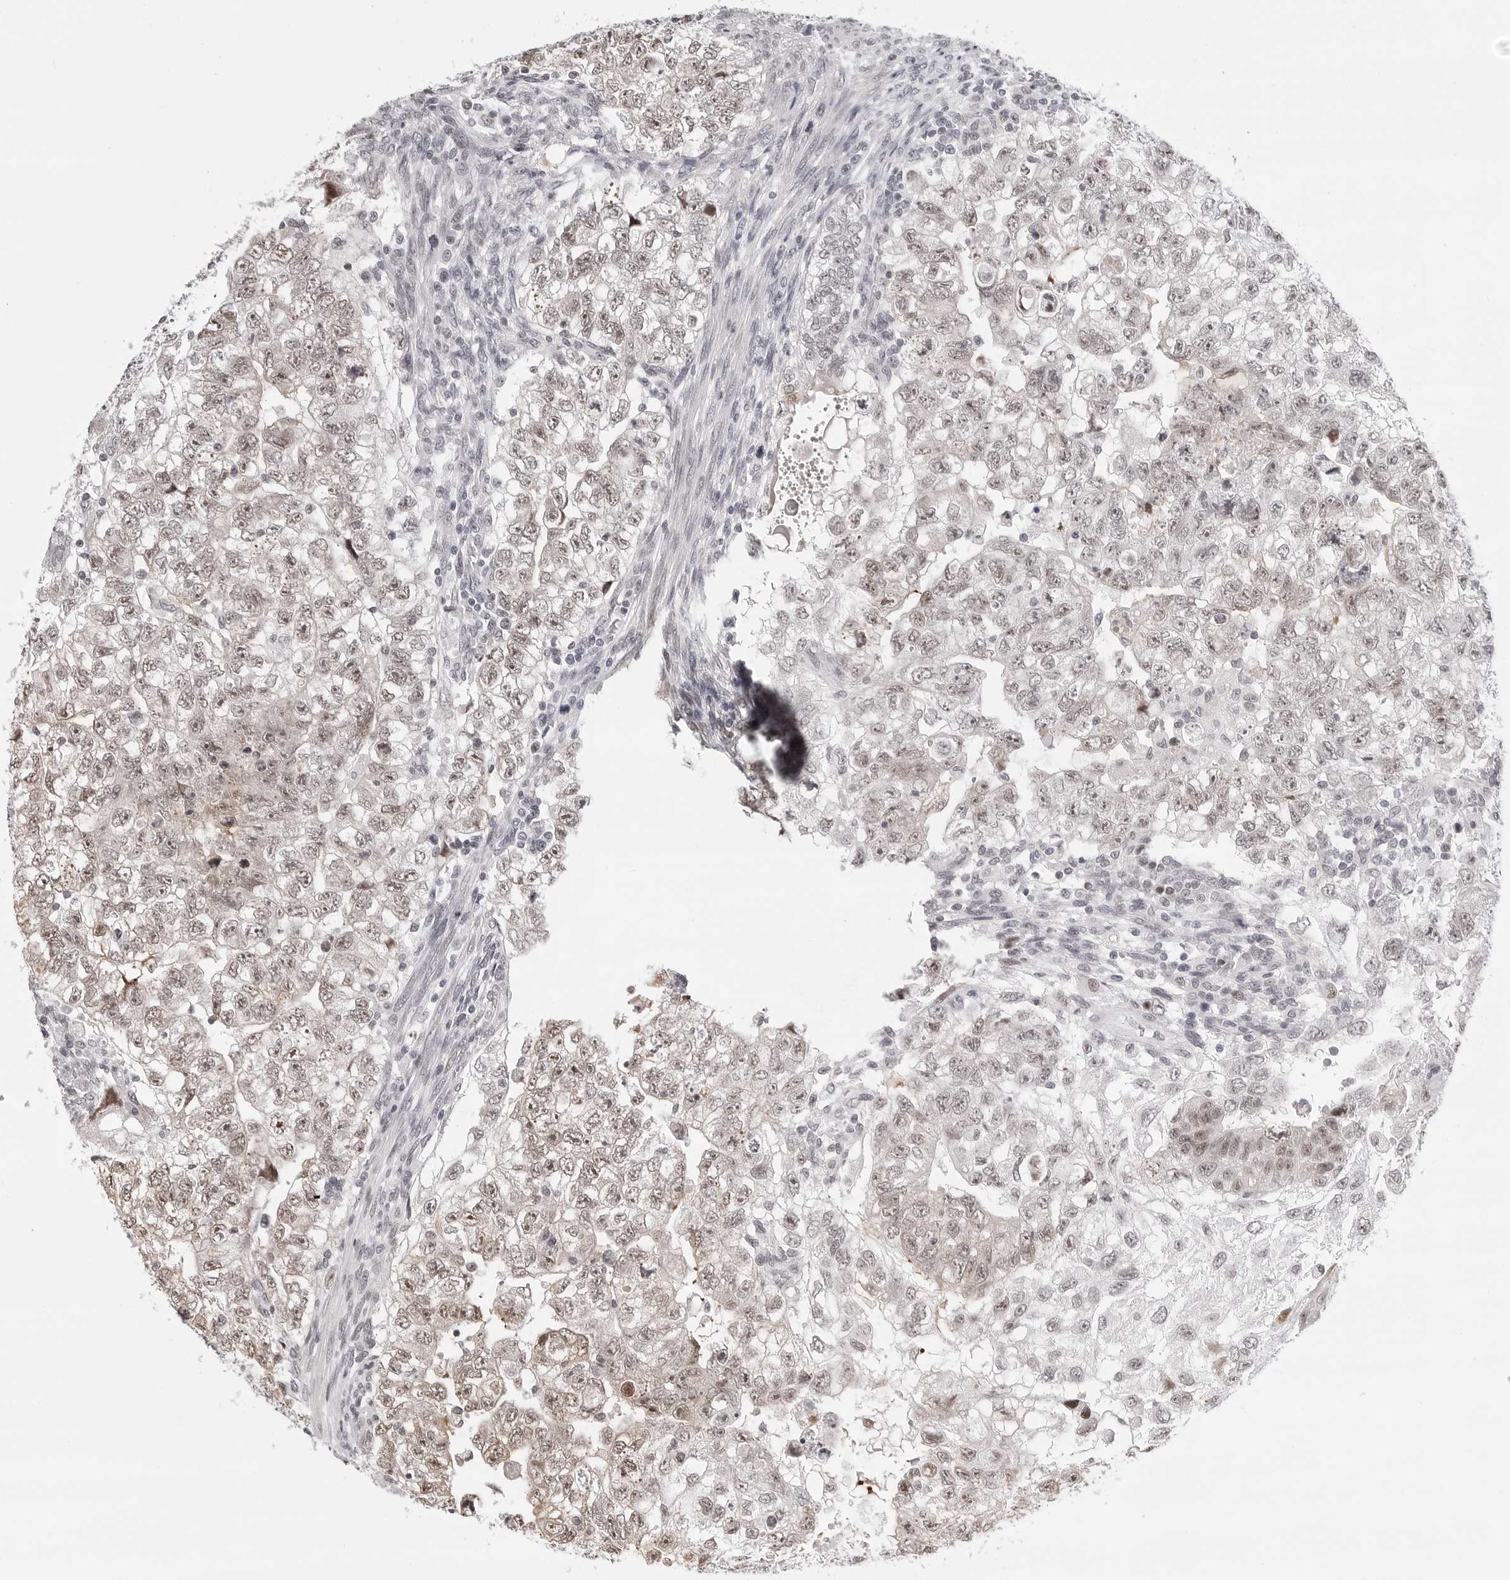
{"staining": {"intensity": "weak", "quantity": ">75%", "location": "nuclear"}, "tissue": "testis cancer", "cell_type": "Tumor cells", "image_type": "cancer", "snomed": [{"axis": "morphology", "description": "Carcinoma, Embryonal, NOS"}, {"axis": "topography", "description": "Testis"}], "caption": "There is low levels of weak nuclear expression in tumor cells of testis cancer (embryonal carcinoma), as demonstrated by immunohistochemical staining (brown color).", "gene": "PHF3", "patient": {"sex": "male", "age": 37}}